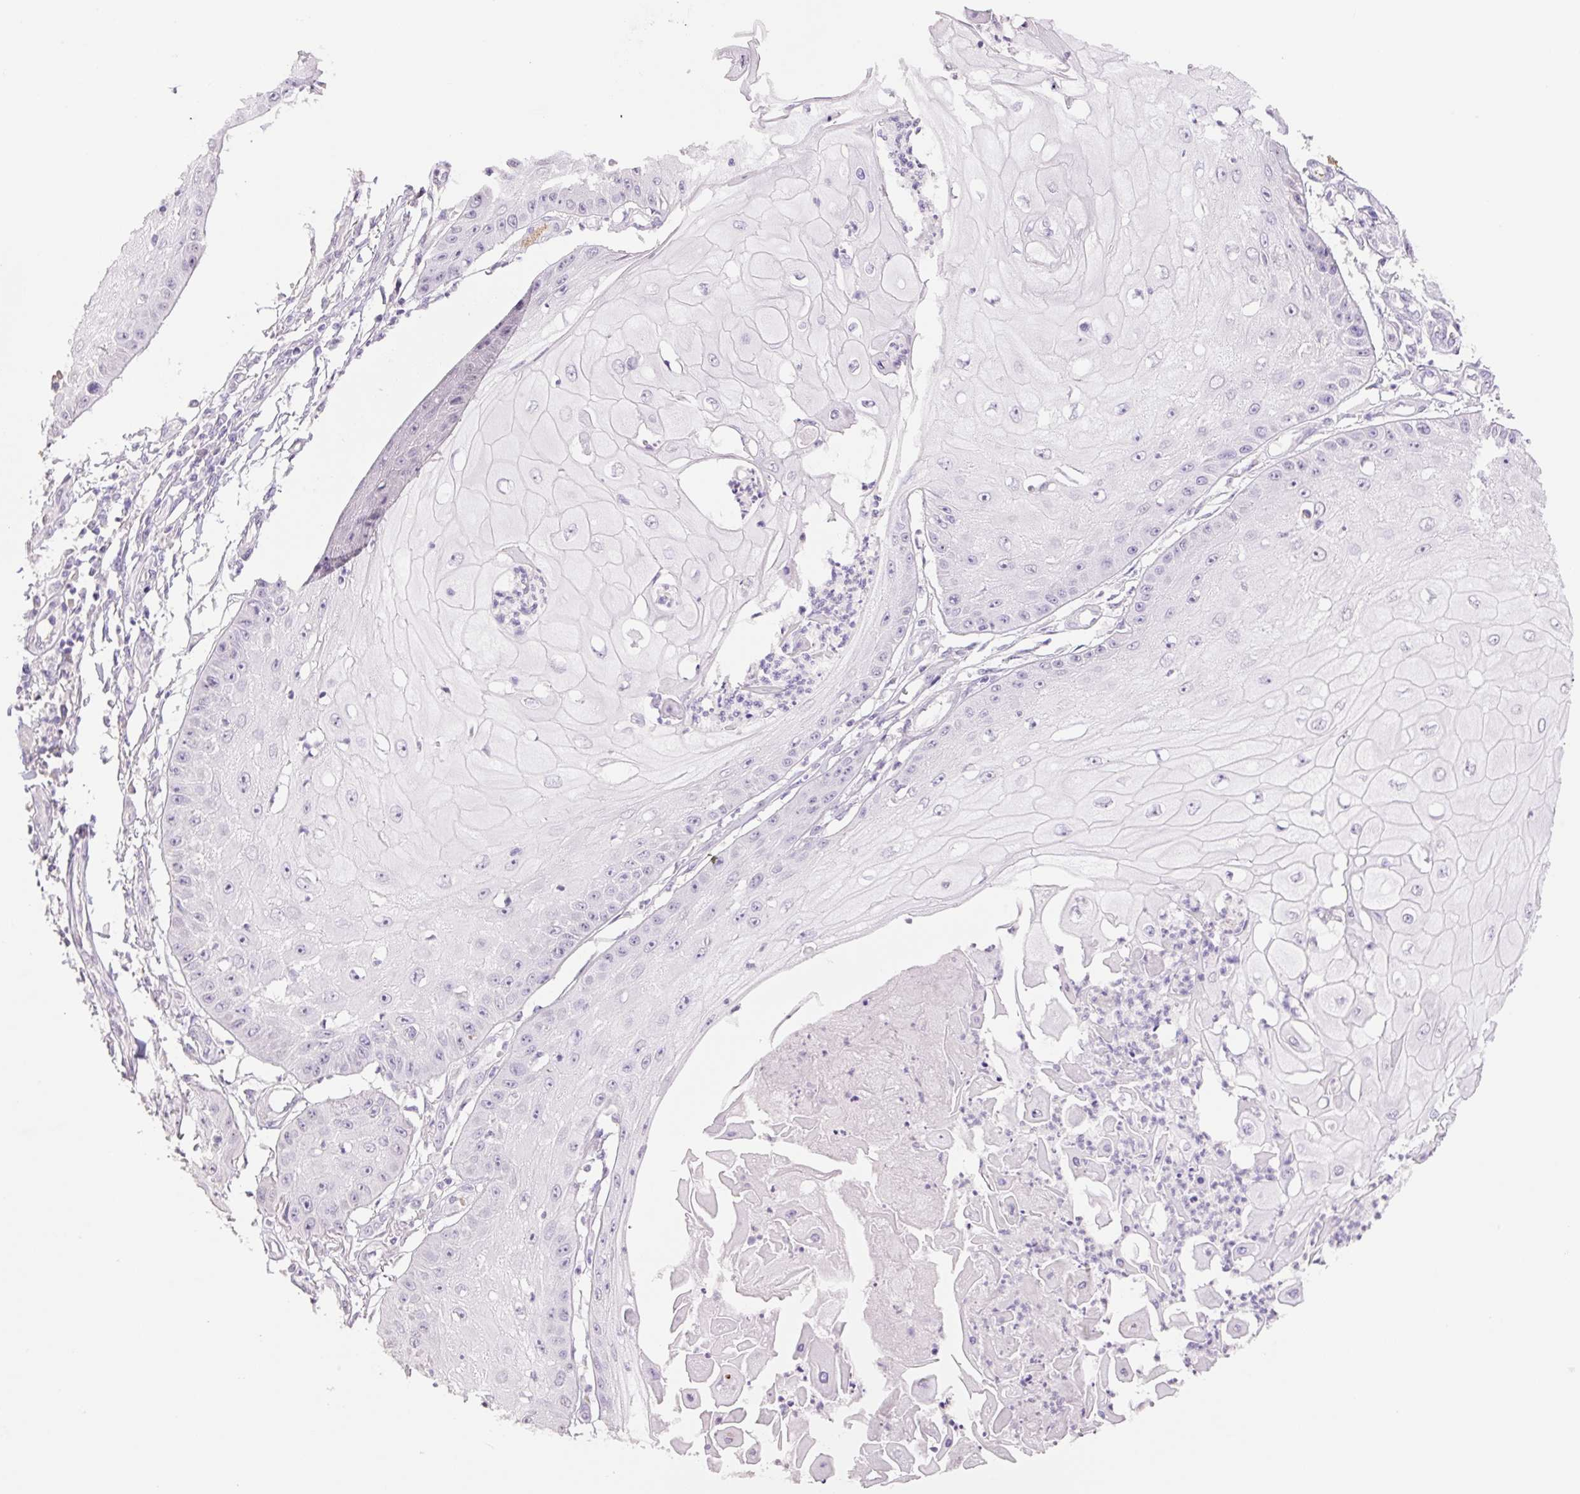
{"staining": {"intensity": "negative", "quantity": "none", "location": "none"}, "tissue": "skin cancer", "cell_type": "Tumor cells", "image_type": "cancer", "snomed": [{"axis": "morphology", "description": "Squamous cell carcinoma, NOS"}, {"axis": "topography", "description": "Skin"}], "caption": "Immunohistochemical staining of squamous cell carcinoma (skin) shows no significant positivity in tumor cells.", "gene": "HCRTR2", "patient": {"sex": "male", "age": 70}}